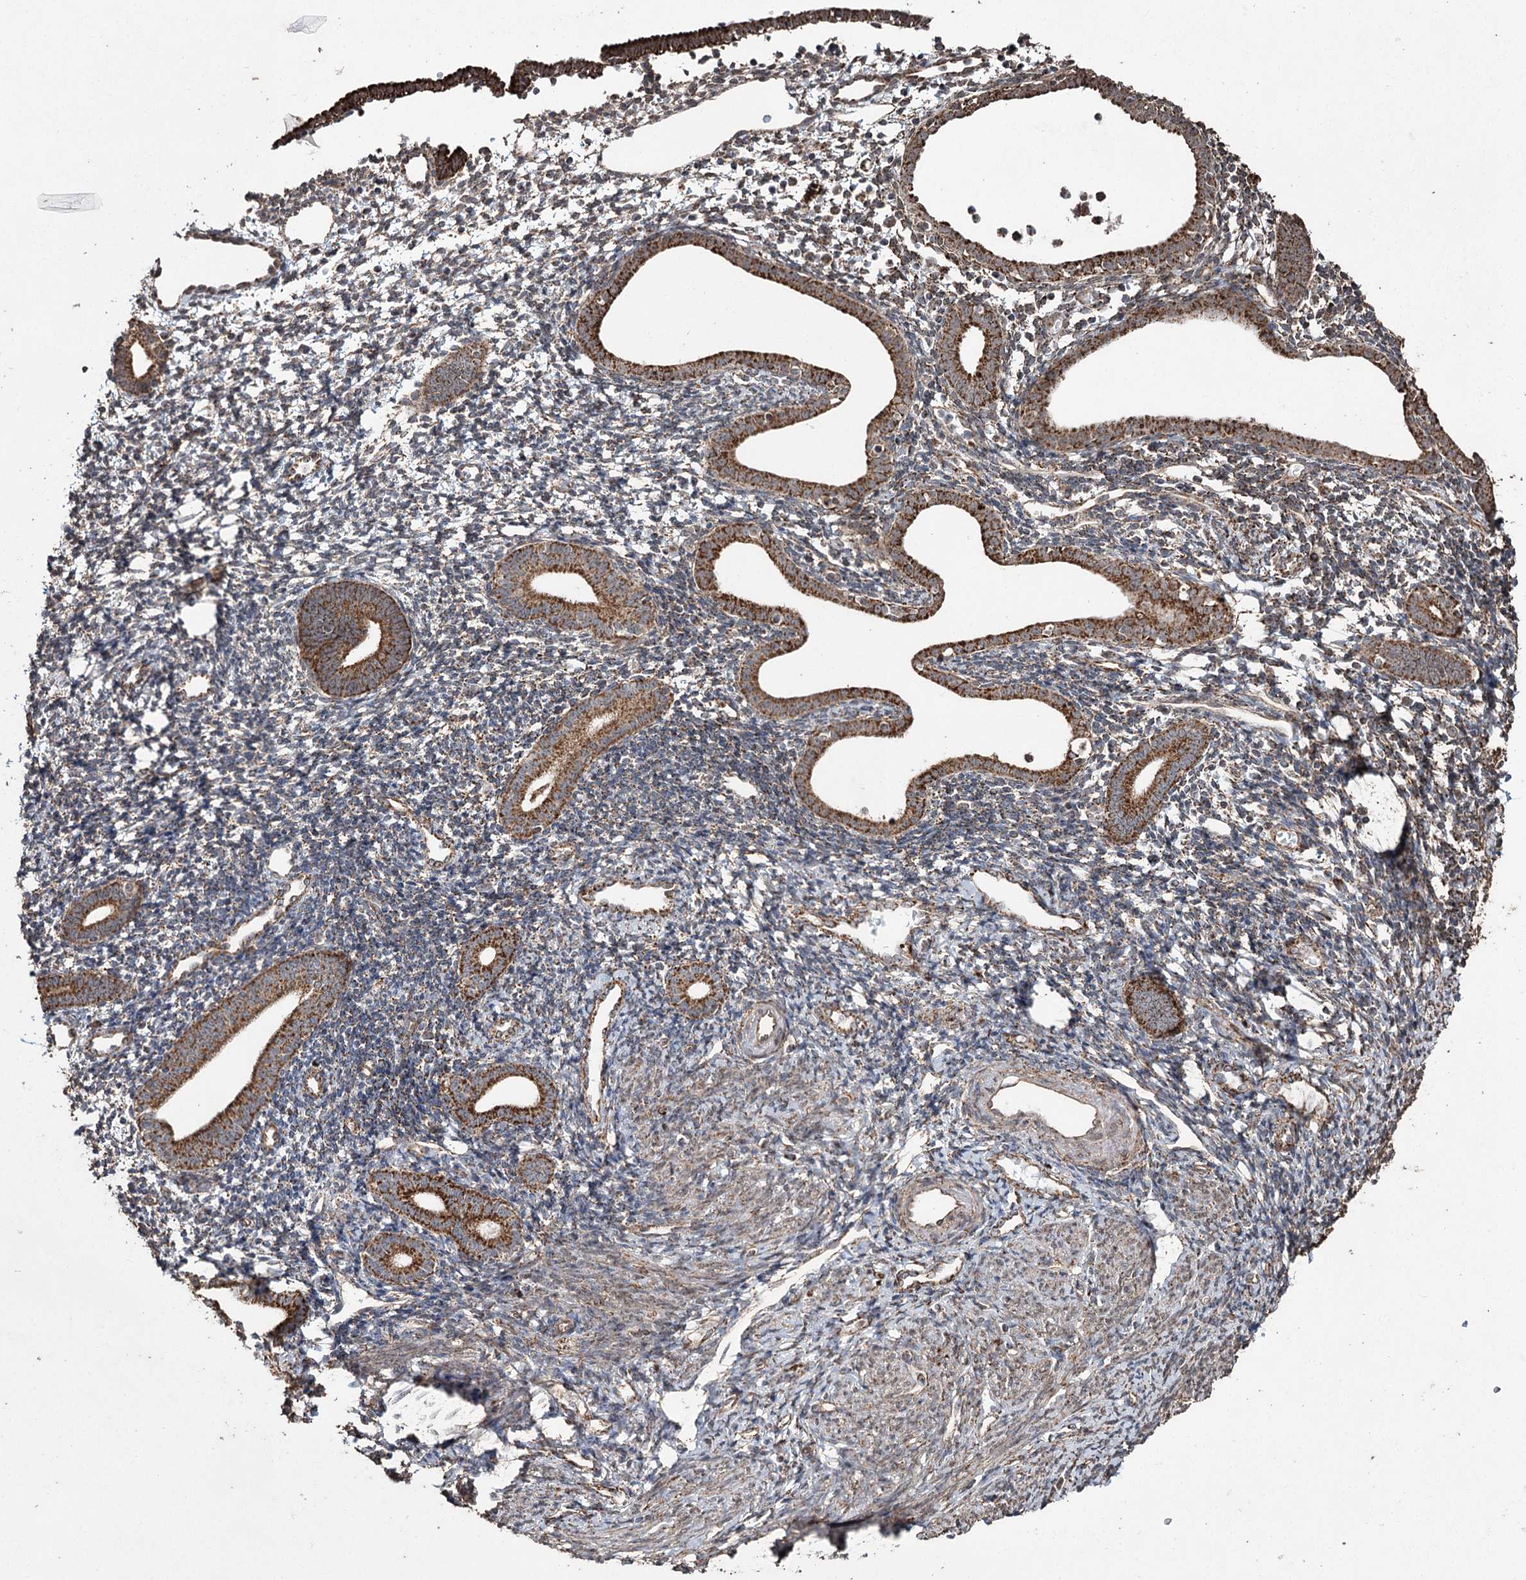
{"staining": {"intensity": "moderate", "quantity": "25%-75%", "location": "cytoplasmic/membranous"}, "tissue": "endometrium", "cell_type": "Cells in endometrial stroma", "image_type": "normal", "snomed": [{"axis": "morphology", "description": "Normal tissue, NOS"}, {"axis": "topography", "description": "Endometrium"}], "caption": "The image reveals staining of normal endometrium, revealing moderate cytoplasmic/membranous protein staining (brown color) within cells in endometrial stroma.", "gene": "SLF2", "patient": {"sex": "female", "age": 56}}